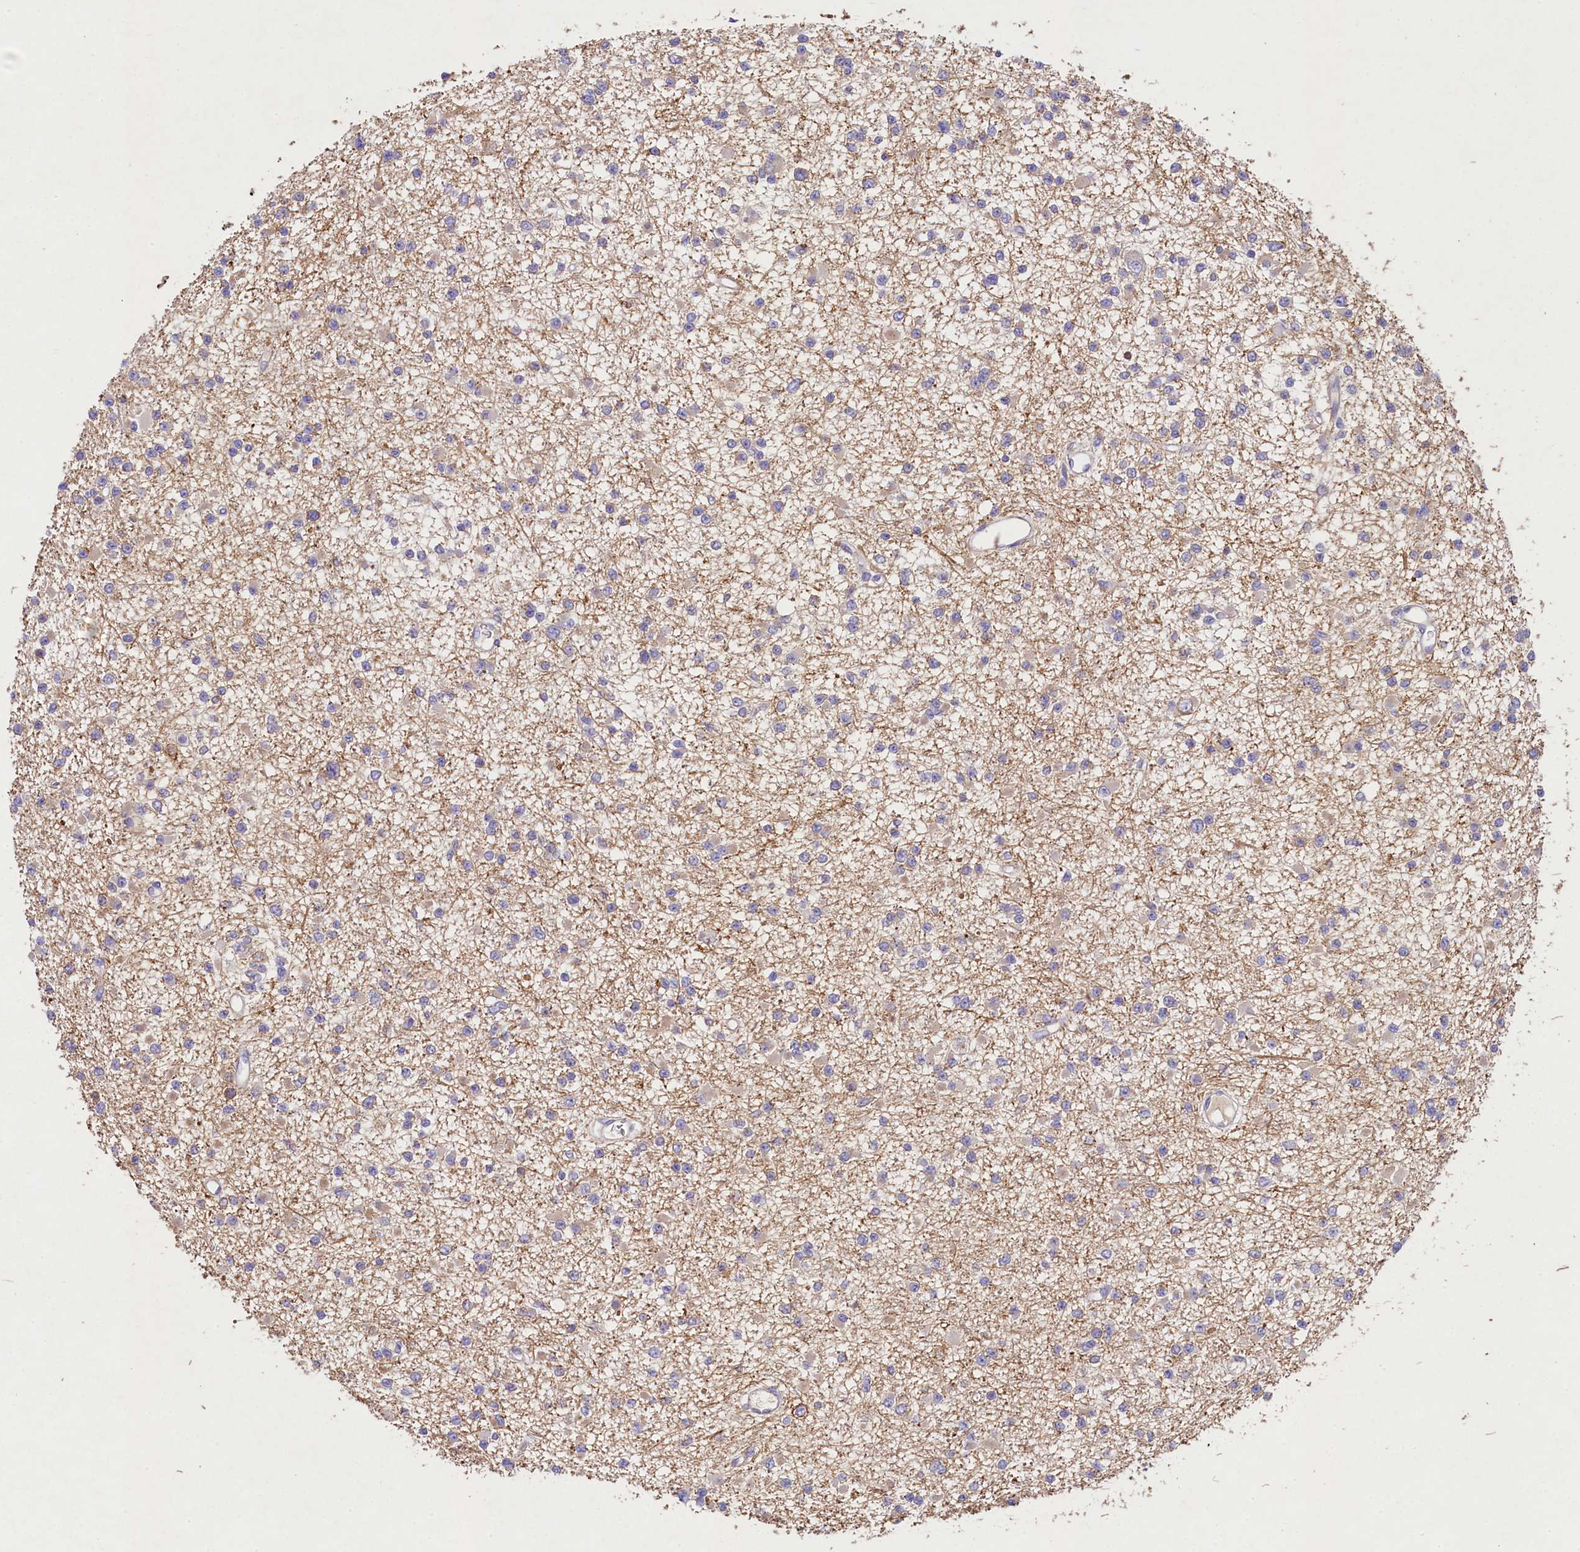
{"staining": {"intensity": "negative", "quantity": "none", "location": "none"}, "tissue": "glioma", "cell_type": "Tumor cells", "image_type": "cancer", "snomed": [{"axis": "morphology", "description": "Glioma, malignant, Low grade"}, {"axis": "topography", "description": "Brain"}], "caption": "This histopathology image is of glioma stained with immunohistochemistry to label a protein in brown with the nuclei are counter-stained blue. There is no staining in tumor cells.", "gene": "FXYD6", "patient": {"sex": "female", "age": 22}}